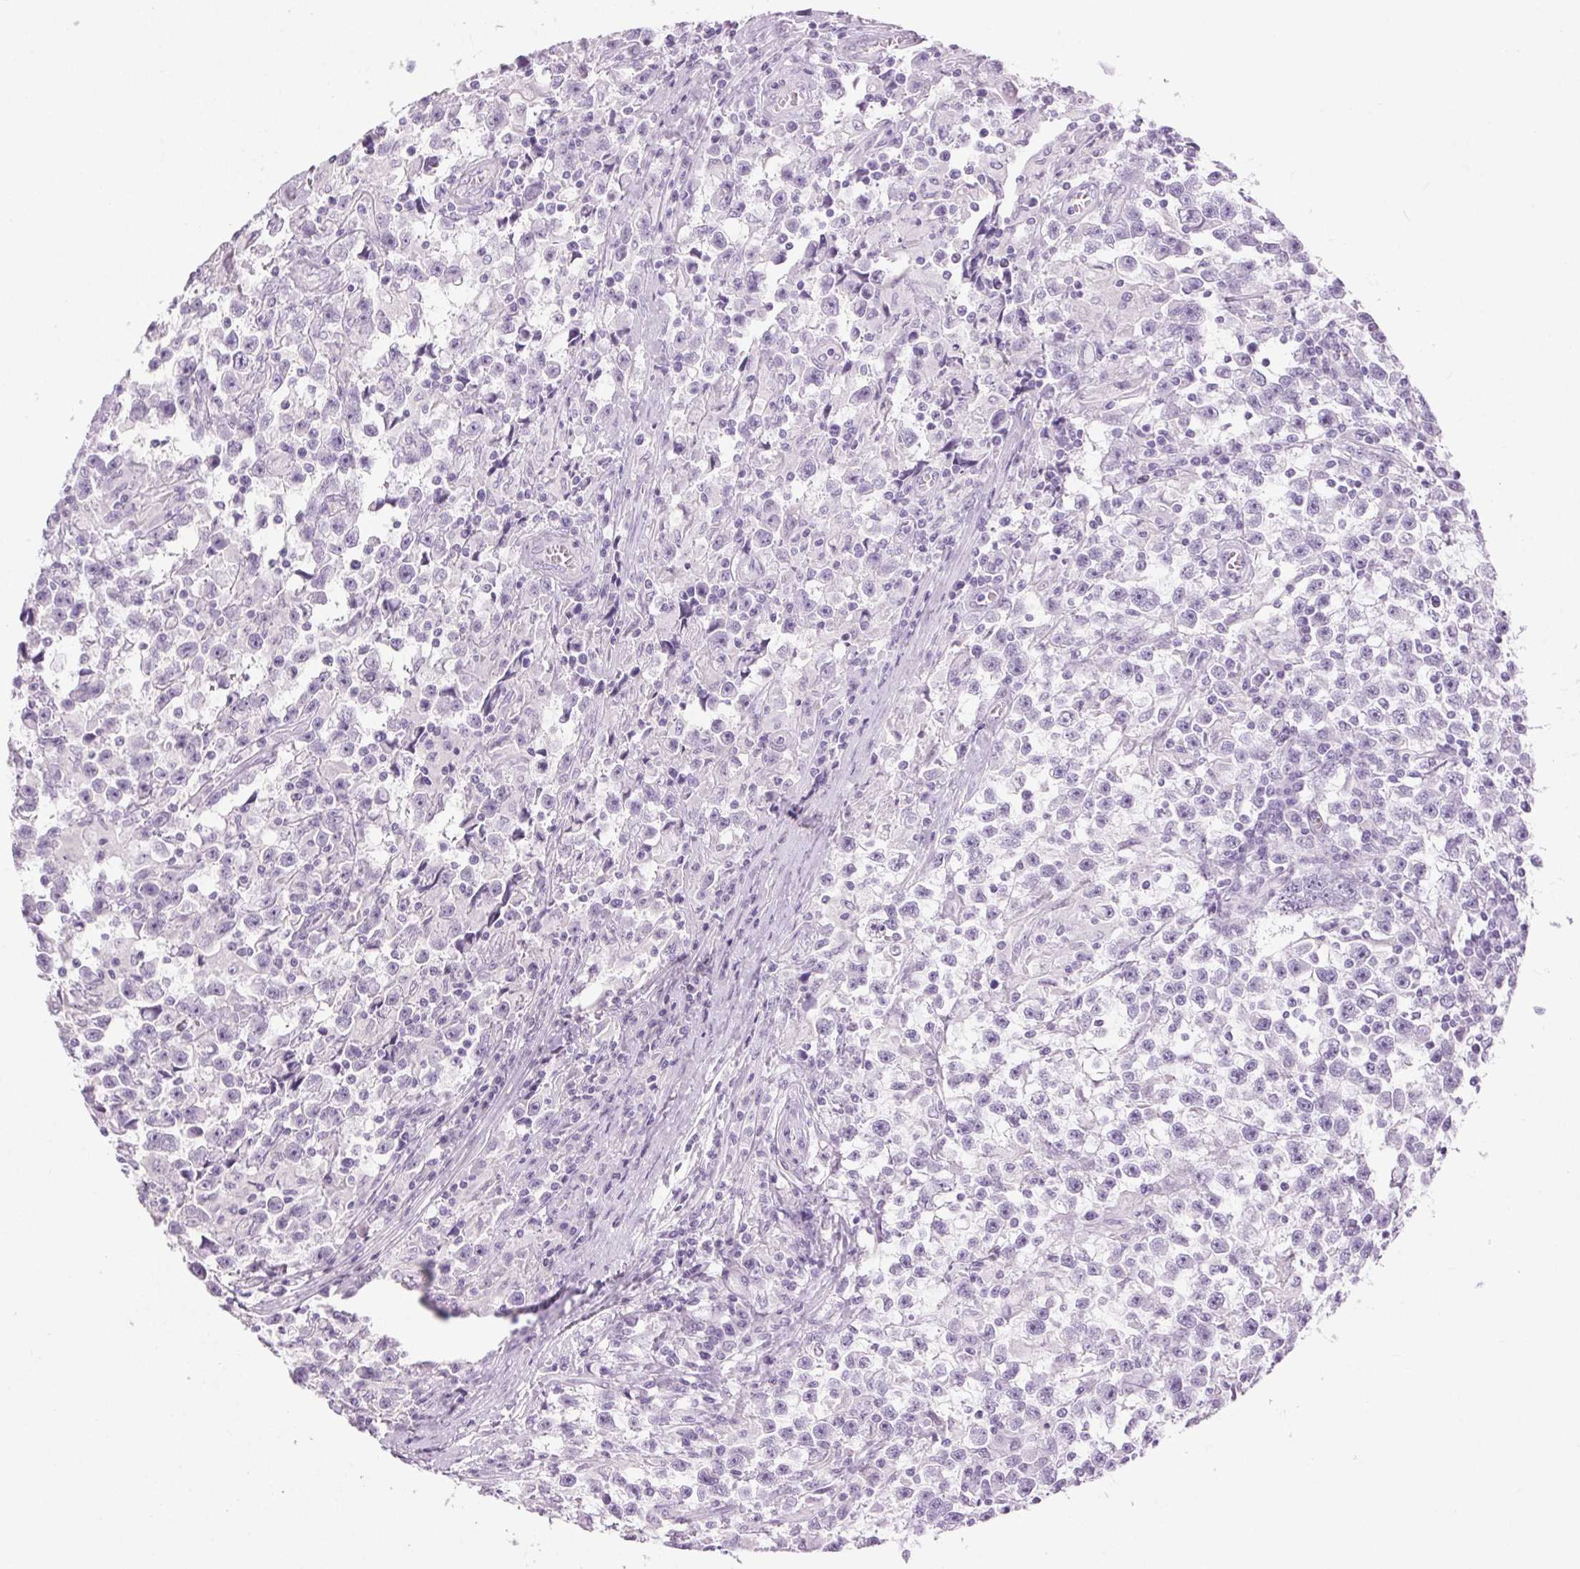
{"staining": {"intensity": "negative", "quantity": "none", "location": "none"}, "tissue": "testis cancer", "cell_type": "Tumor cells", "image_type": "cancer", "snomed": [{"axis": "morphology", "description": "Seminoma, NOS"}, {"axis": "topography", "description": "Testis"}], "caption": "Testis cancer (seminoma) was stained to show a protein in brown. There is no significant expression in tumor cells.", "gene": "BEND2", "patient": {"sex": "male", "age": 31}}